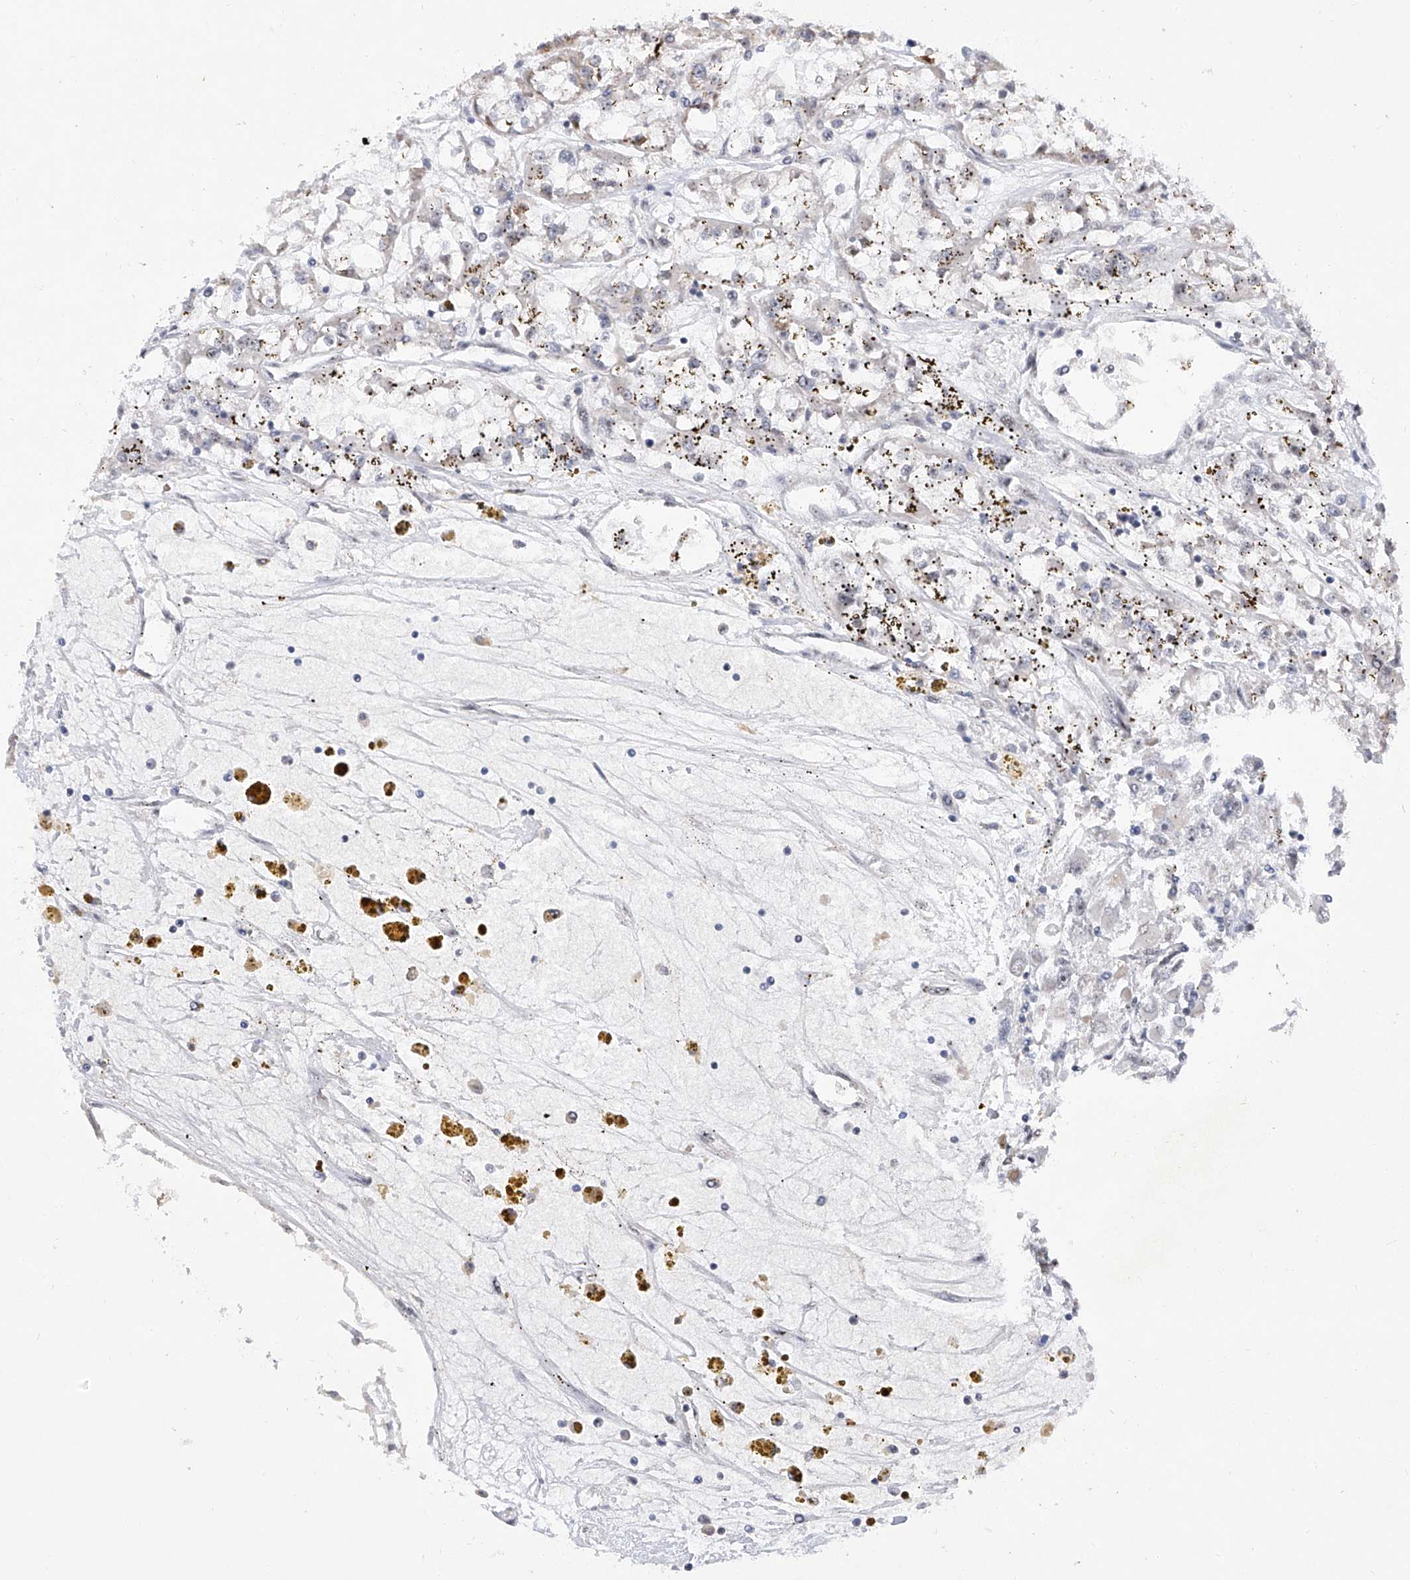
{"staining": {"intensity": "negative", "quantity": "none", "location": "none"}, "tissue": "renal cancer", "cell_type": "Tumor cells", "image_type": "cancer", "snomed": [{"axis": "morphology", "description": "Adenocarcinoma, NOS"}, {"axis": "topography", "description": "Kidney"}], "caption": "Micrograph shows no protein expression in tumor cells of renal cancer tissue. Brightfield microscopy of immunohistochemistry (IHC) stained with DAB (brown) and hematoxylin (blue), captured at high magnification.", "gene": "RAD54L", "patient": {"sex": "female", "age": 52}}